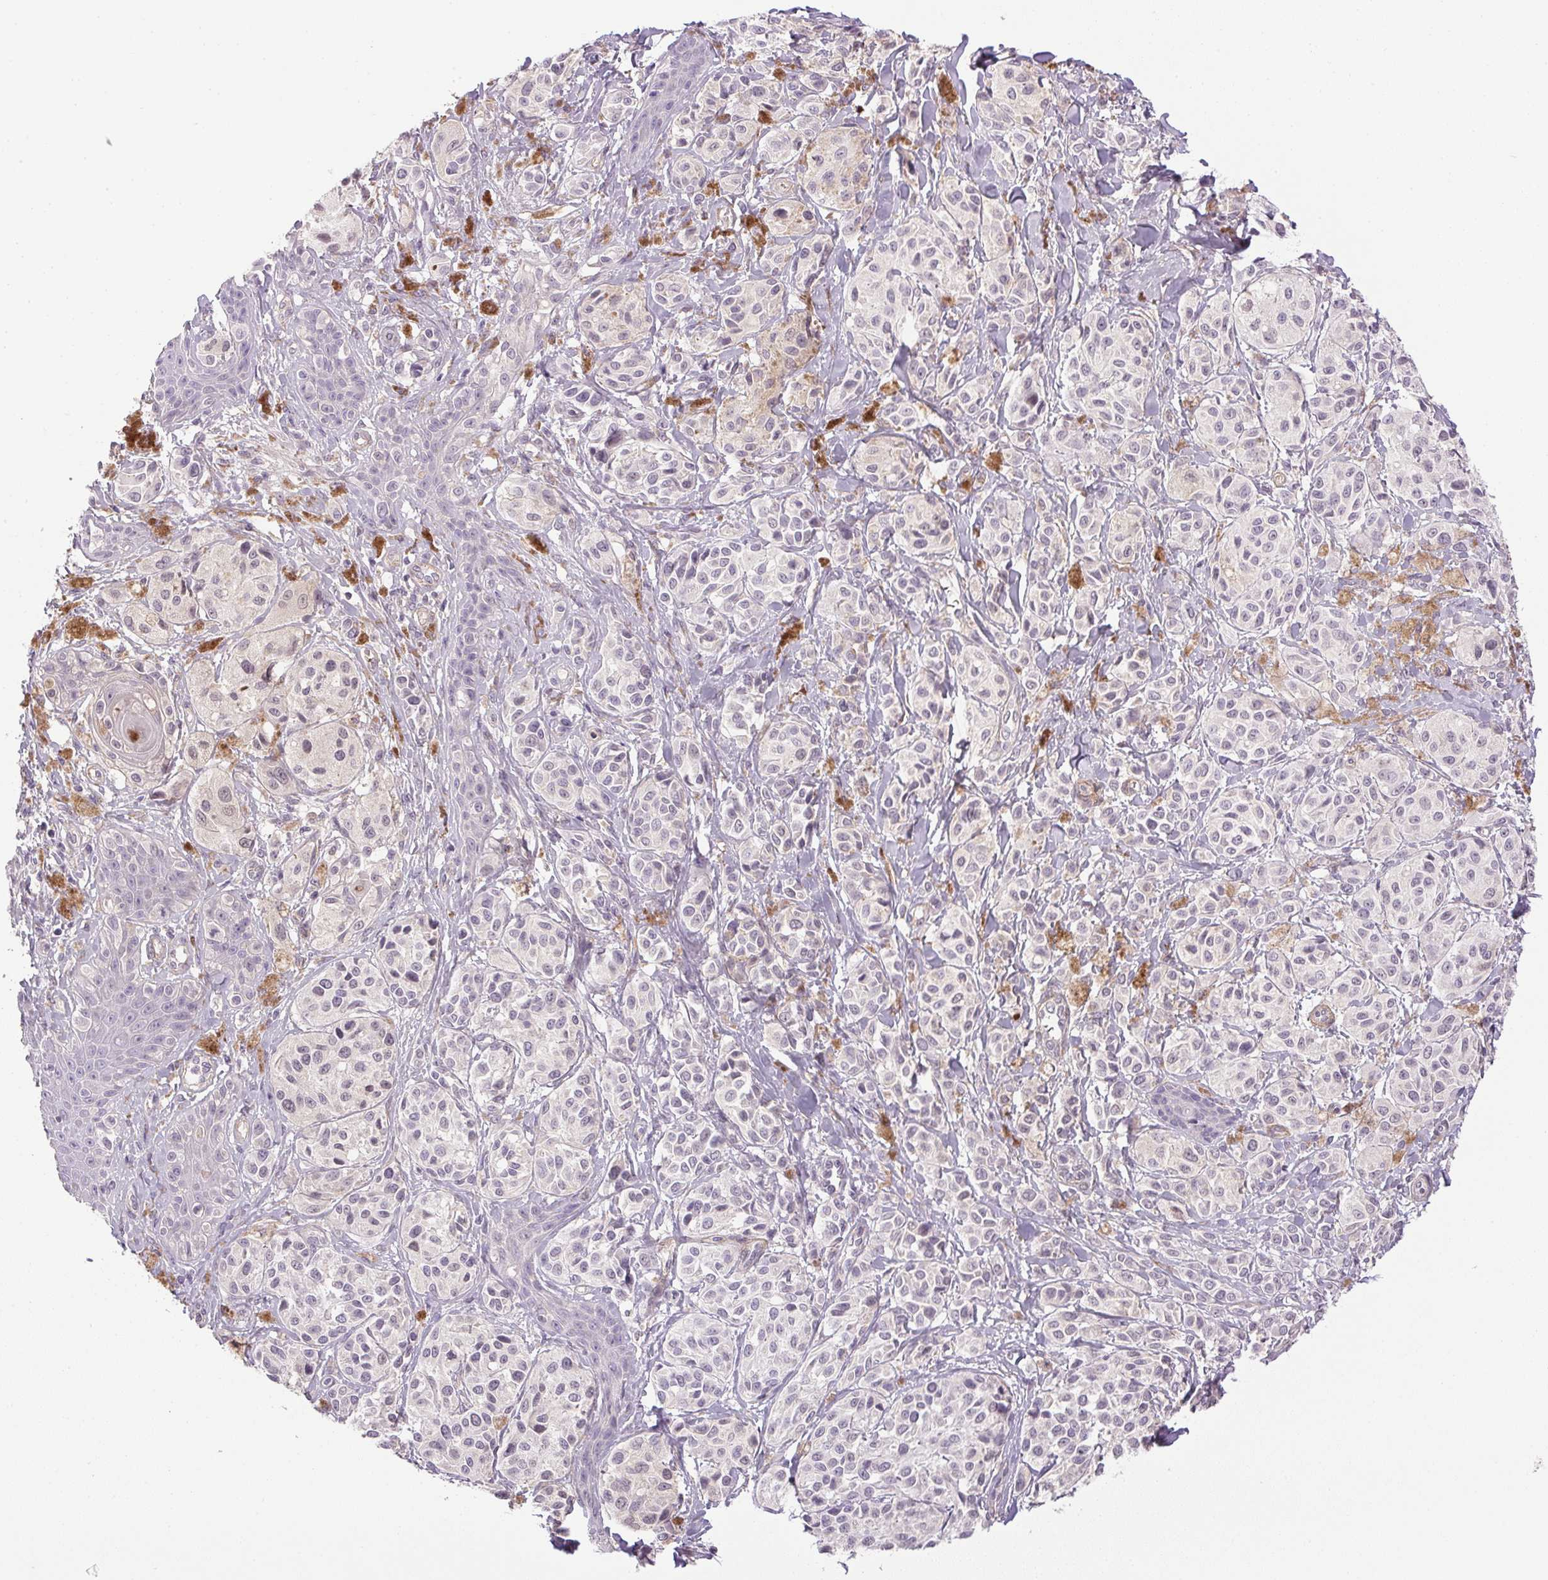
{"staining": {"intensity": "negative", "quantity": "none", "location": "none"}, "tissue": "melanoma", "cell_type": "Tumor cells", "image_type": "cancer", "snomed": [{"axis": "morphology", "description": "Malignant melanoma, NOS"}, {"axis": "topography", "description": "Skin"}], "caption": "Immunohistochemistry of malignant melanoma reveals no staining in tumor cells.", "gene": "PRL", "patient": {"sex": "female", "age": 80}}